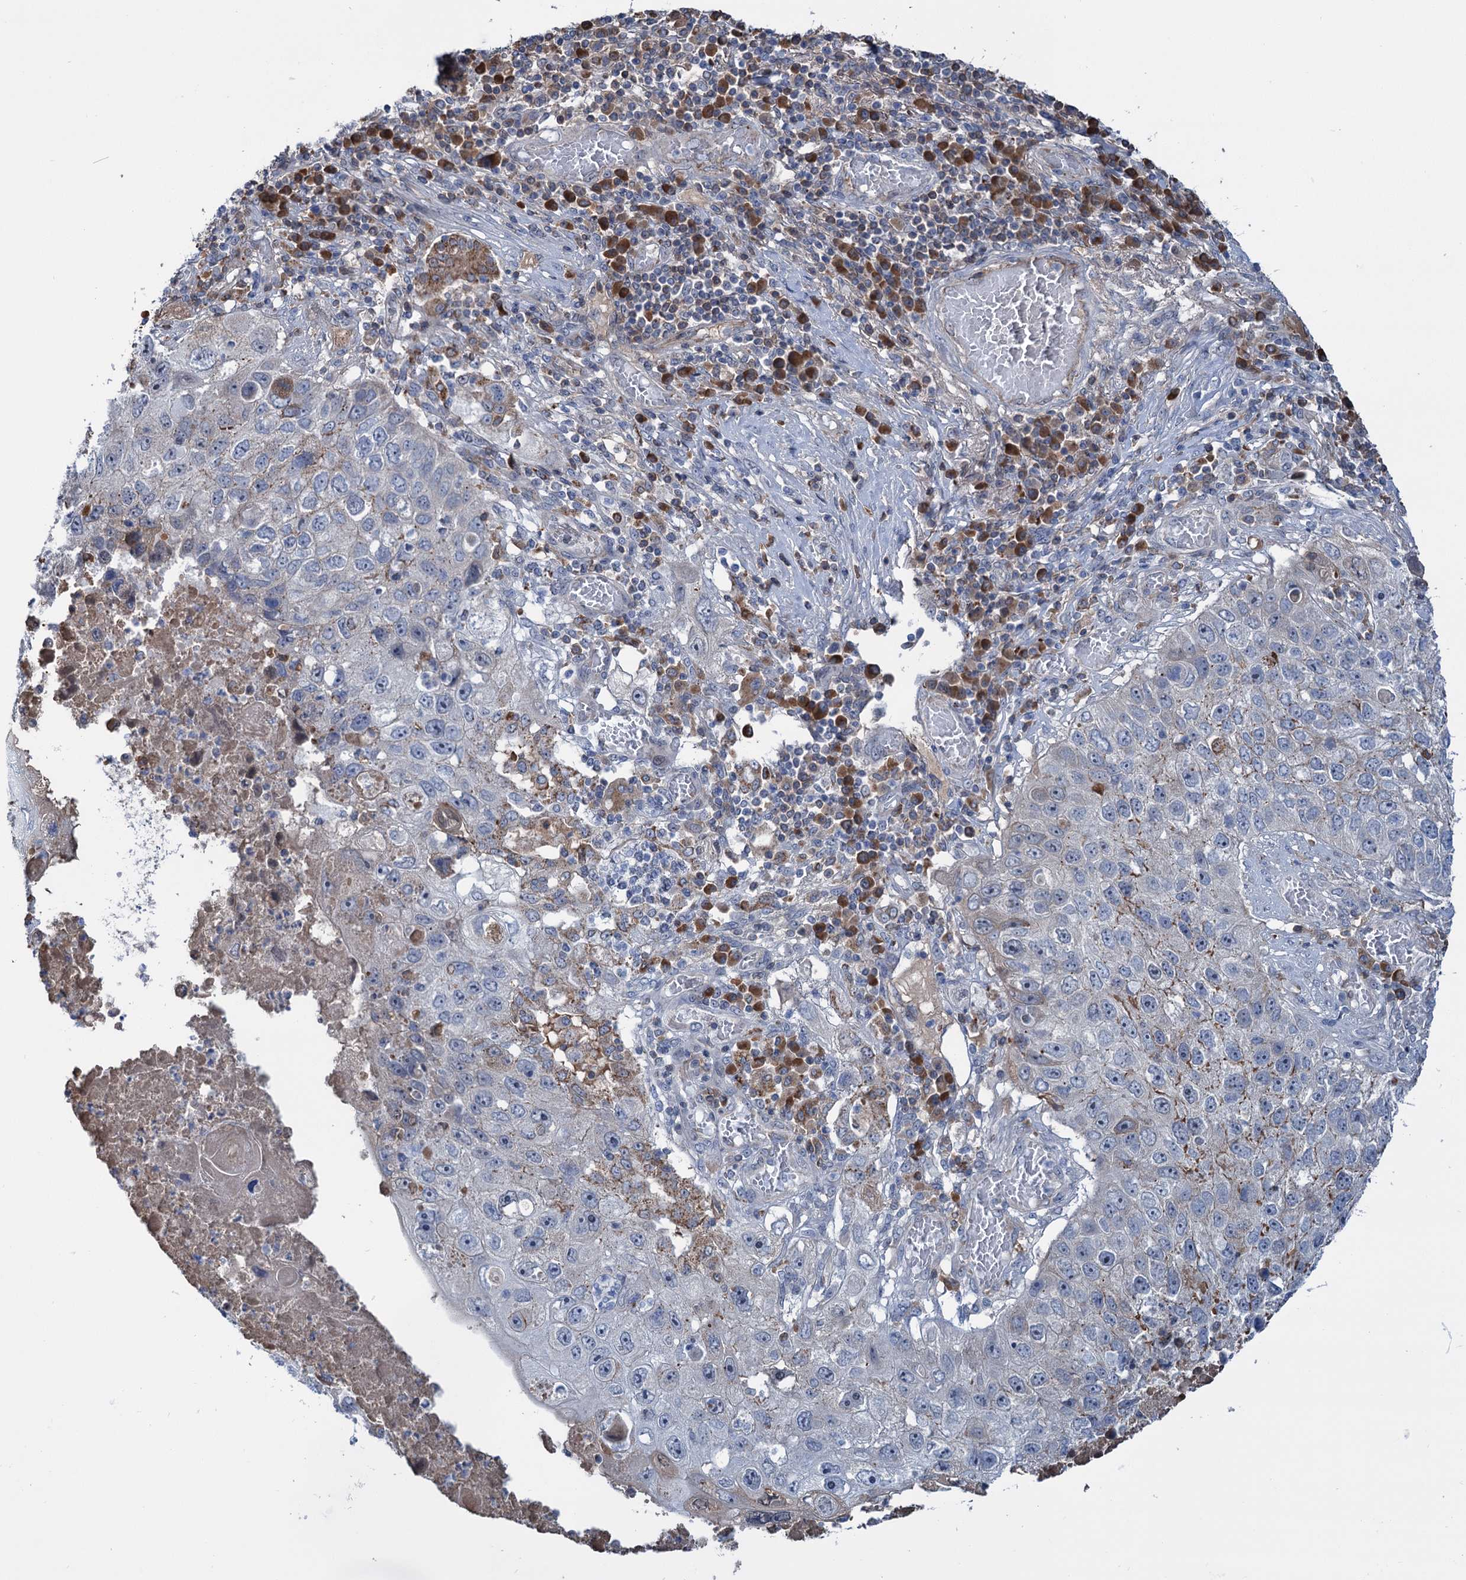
{"staining": {"intensity": "negative", "quantity": "none", "location": "none"}, "tissue": "lung cancer", "cell_type": "Tumor cells", "image_type": "cancer", "snomed": [{"axis": "morphology", "description": "Squamous cell carcinoma, NOS"}, {"axis": "topography", "description": "Lung"}], "caption": "IHC histopathology image of squamous cell carcinoma (lung) stained for a protein (brown), which exhibits no positivity in tumor cells. (DAB immunohistochemistry with hematoxylin counter stain).", "gene": "LPIN1", "patient": {"sex": "male", "age": 61}}